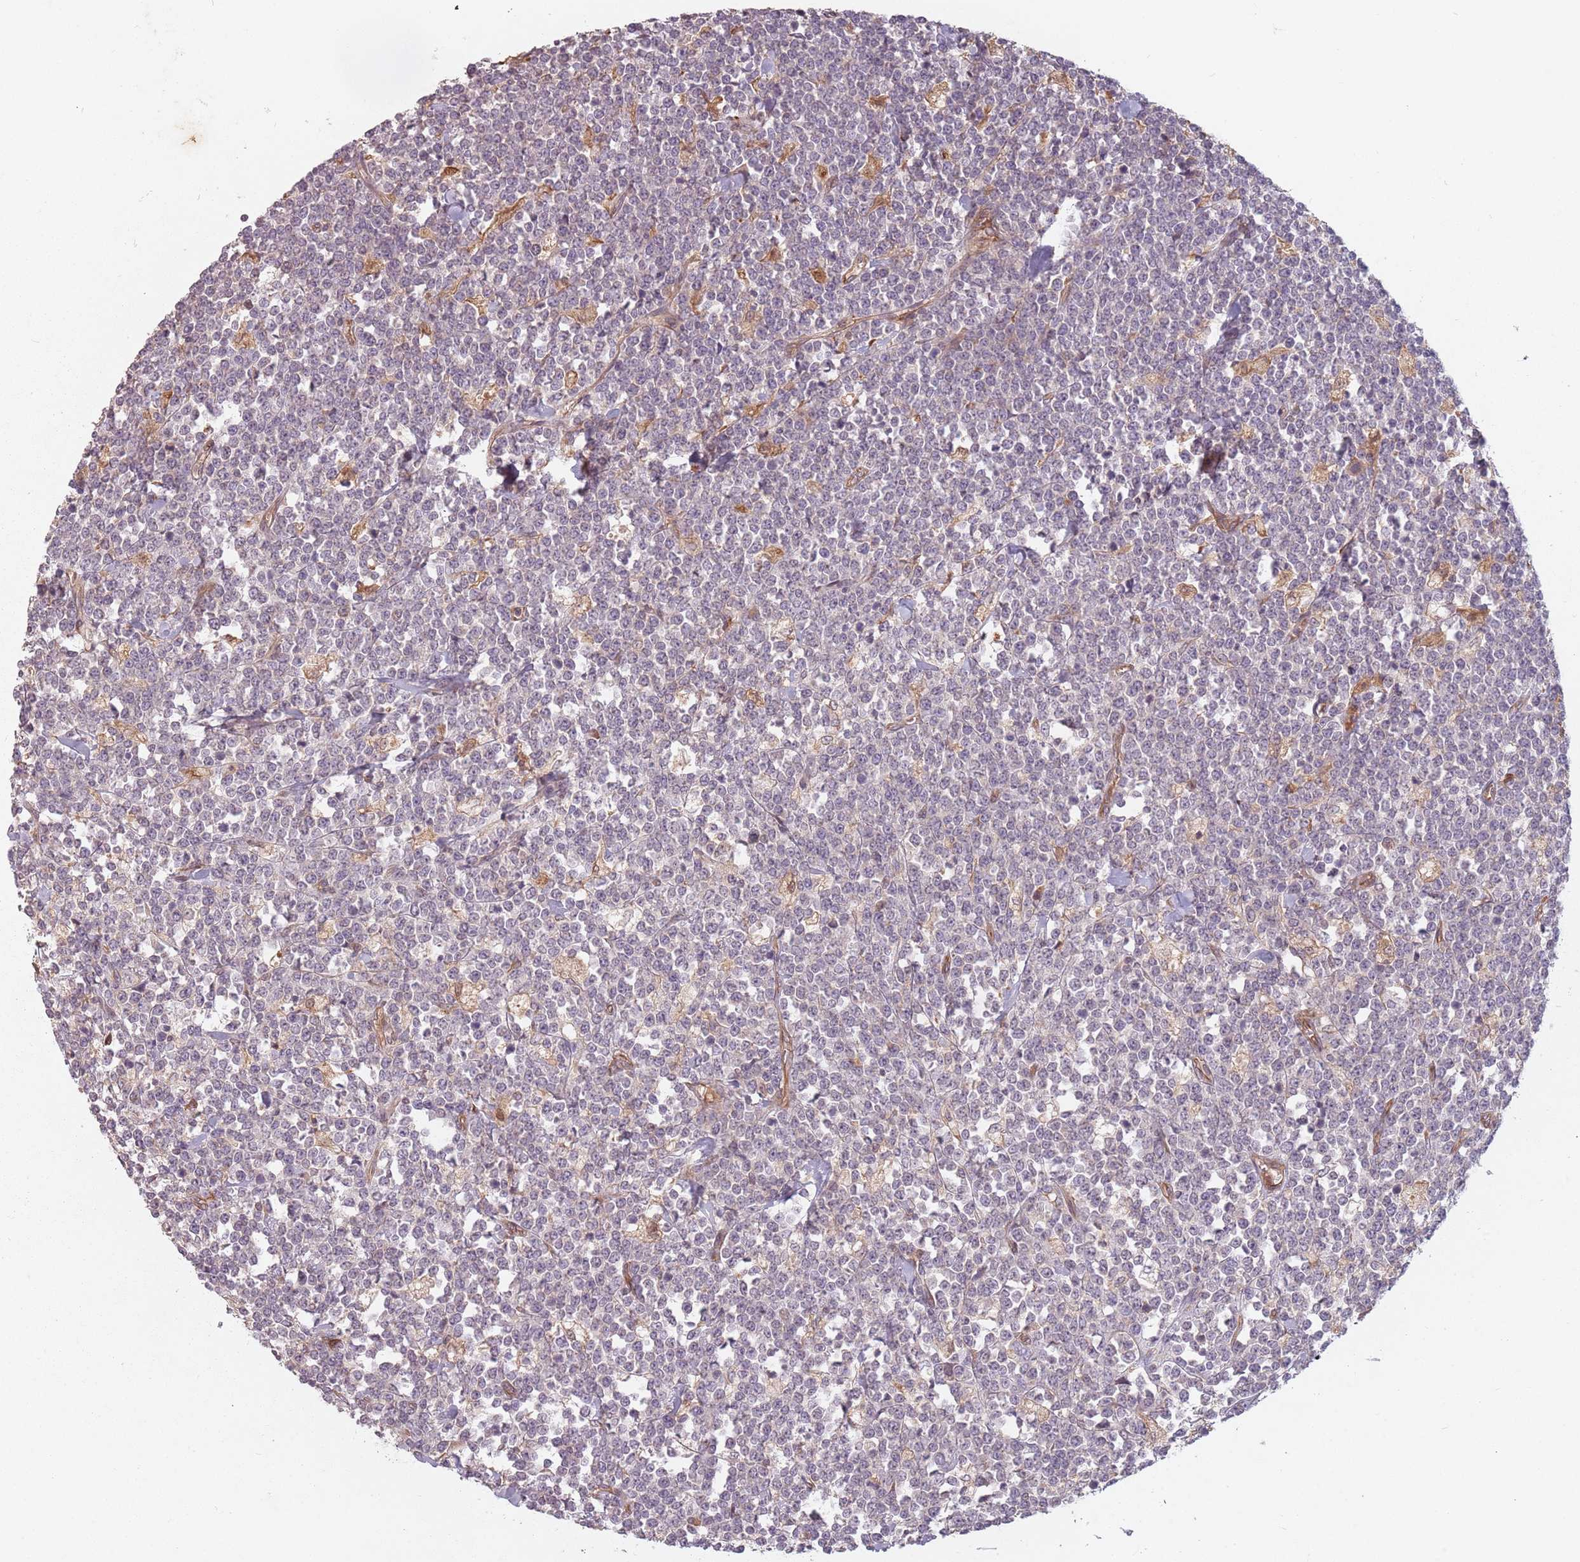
{"staining": {"intensity": "negative", "quantity": "none", "location": "none"}, "tissue": "lymphoma", "cell_type": "Tumor cells", "image_type": "cancer", "snomed": [{"axis": "morphology", "description": "Malignant lymphoma, non-Hodgkin's type, High grade"}, {"axis": "topography", "description": "Small intestine"}], "caption": "High power microscopy image of an IHC histopathology image of malignant lymphoma, non-Hodgkin's type (high-grade), revealing no significant positivity in tumor cells.", "gene": "GPR180", "patient": {"sex": "male", "age": 8}}